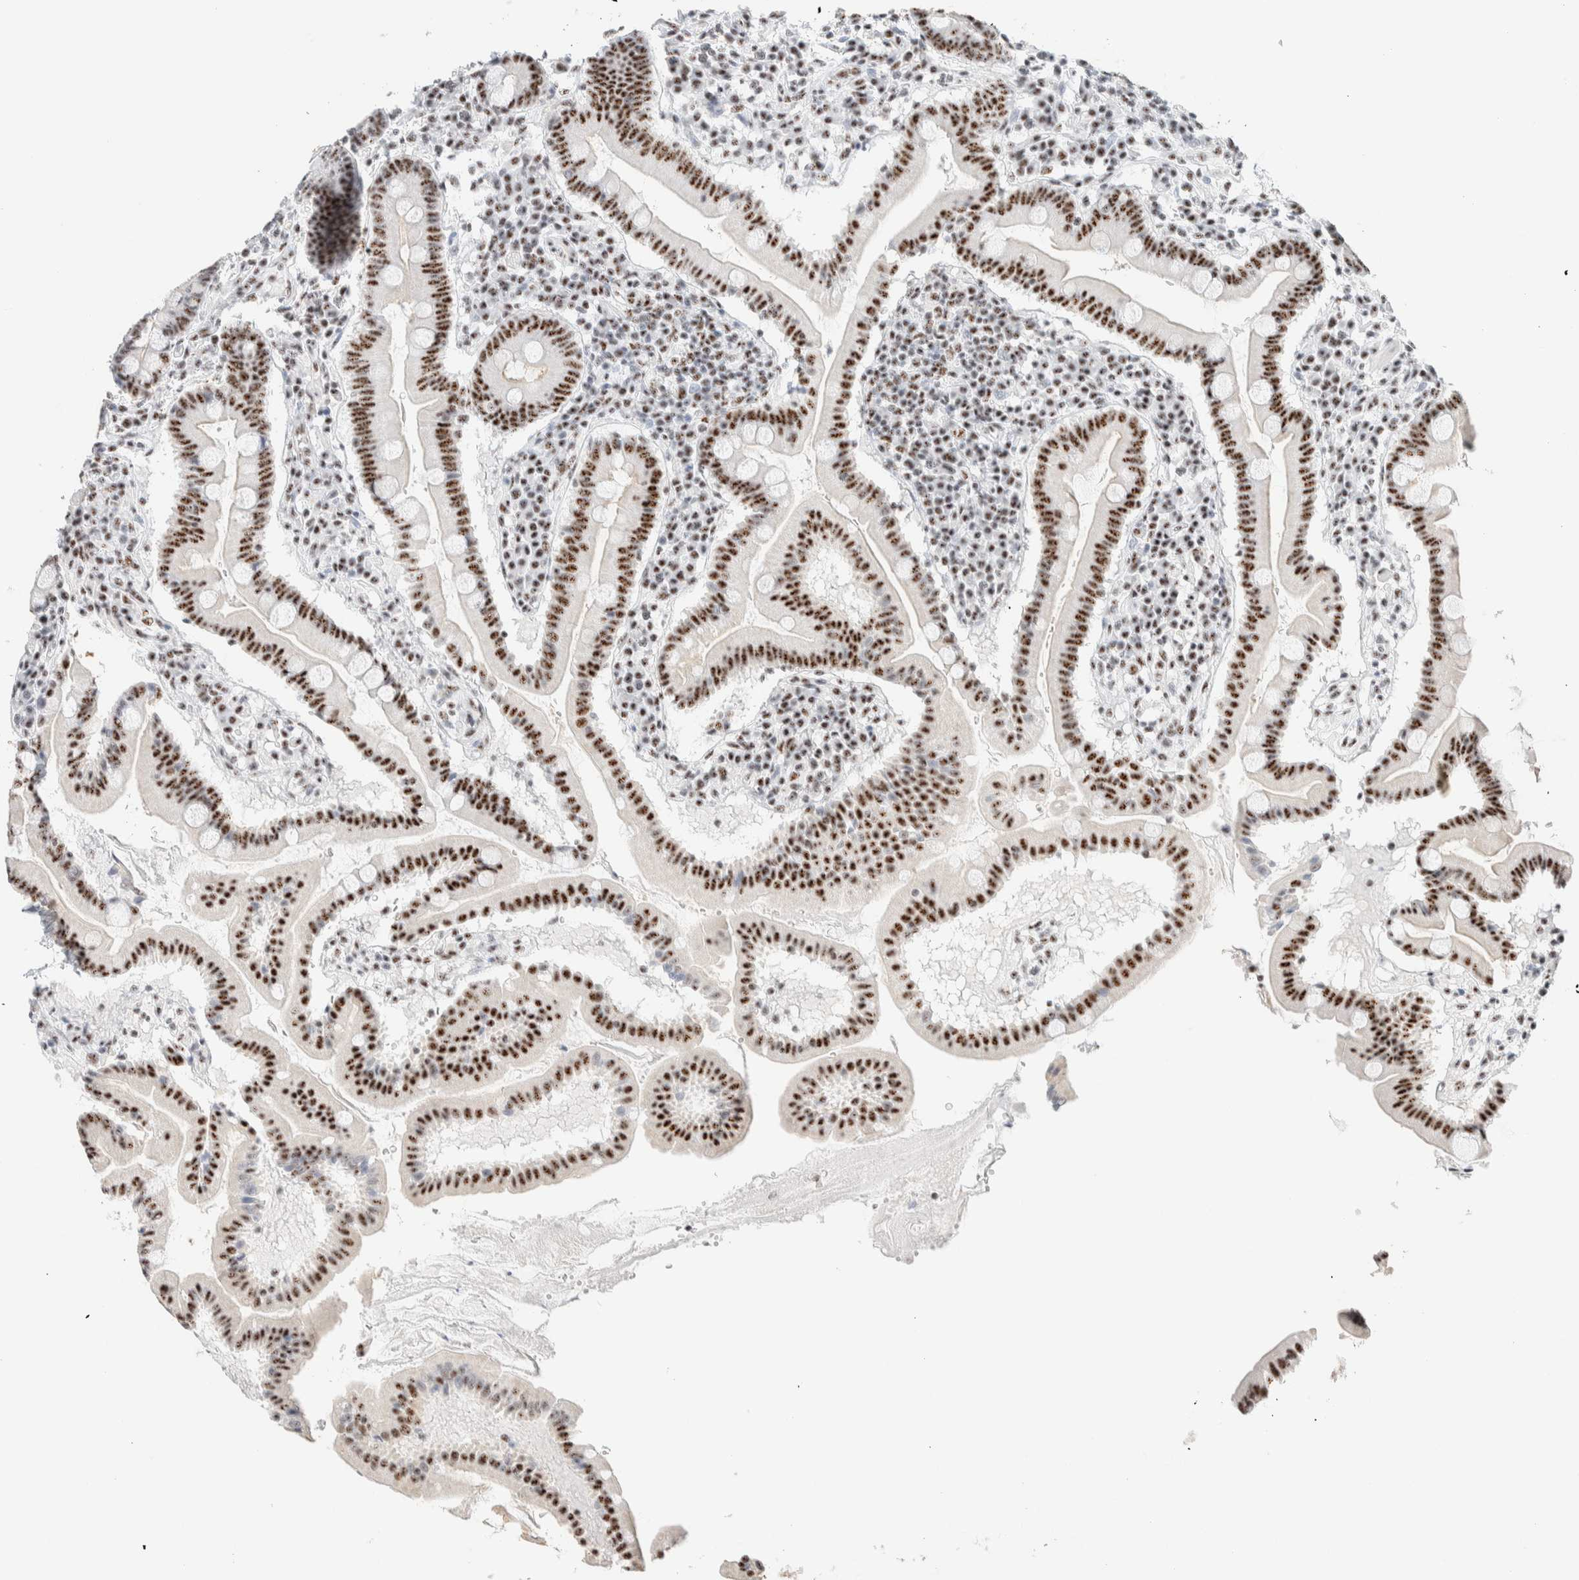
{"staining": {"intensity": "moderate", "quantity": ">75%", "location": "nuclear"}, "tissue": "duodenum", "cell_type": "Glandular cells", "image_type": "normal", "snomed": [{"axis": "morphology", "description": "Normal tissue, NOS"}, {"axis": "topography", "description": "Duodenum"}], "caption": "High-magnification brightfield microscopy of benign duodenum stained with DAB (3,3'-diaminobenzidine) (brown) and counterstained with hematoxylin (blue). glandular cells exhibit moderate nuclear expression is seen in about>75% of cells.", "gene": "SON", "patient": {"sex": "male", "age": 50}}